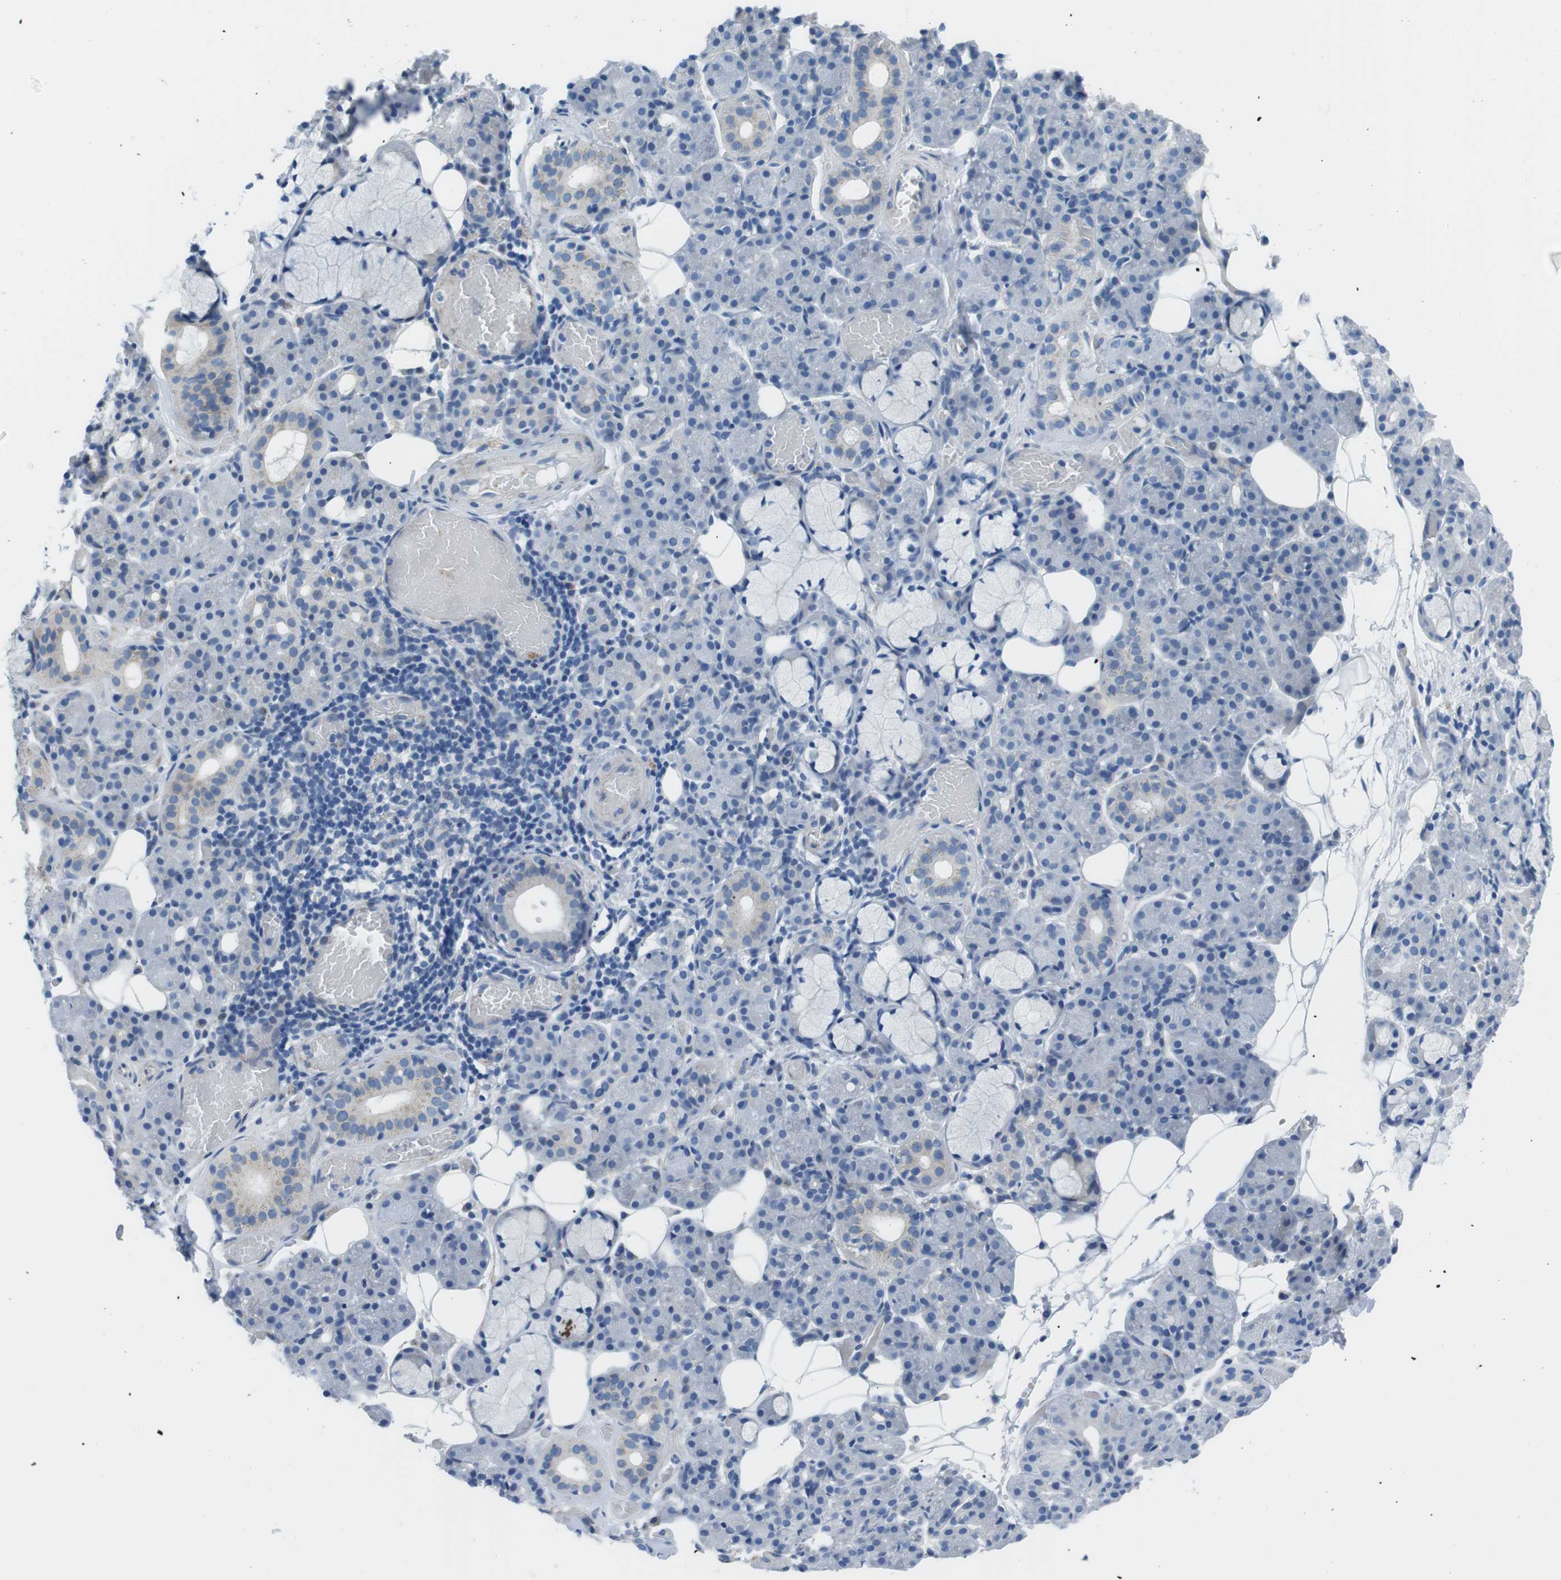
{"staining": {"intensity": "negative", "quantity": "none", "location": "none"}, "tissue": "salivary gland", "cell_type": "Glandular cells", "image_type": "normal", "snomed": [{"axis": "morphology", "description": "Normal tissue, NOS"}, {"axis": "topography", "description": "Salivary gland"}], "caption": "A high-resolution histopathology image shows IHC staining of normal salivary gland, which reveals no significant staining in glandular cells. Nuclei are stained in blue.", "gene": "MUC2", "patient": {"sex": "male", "age": 63}}